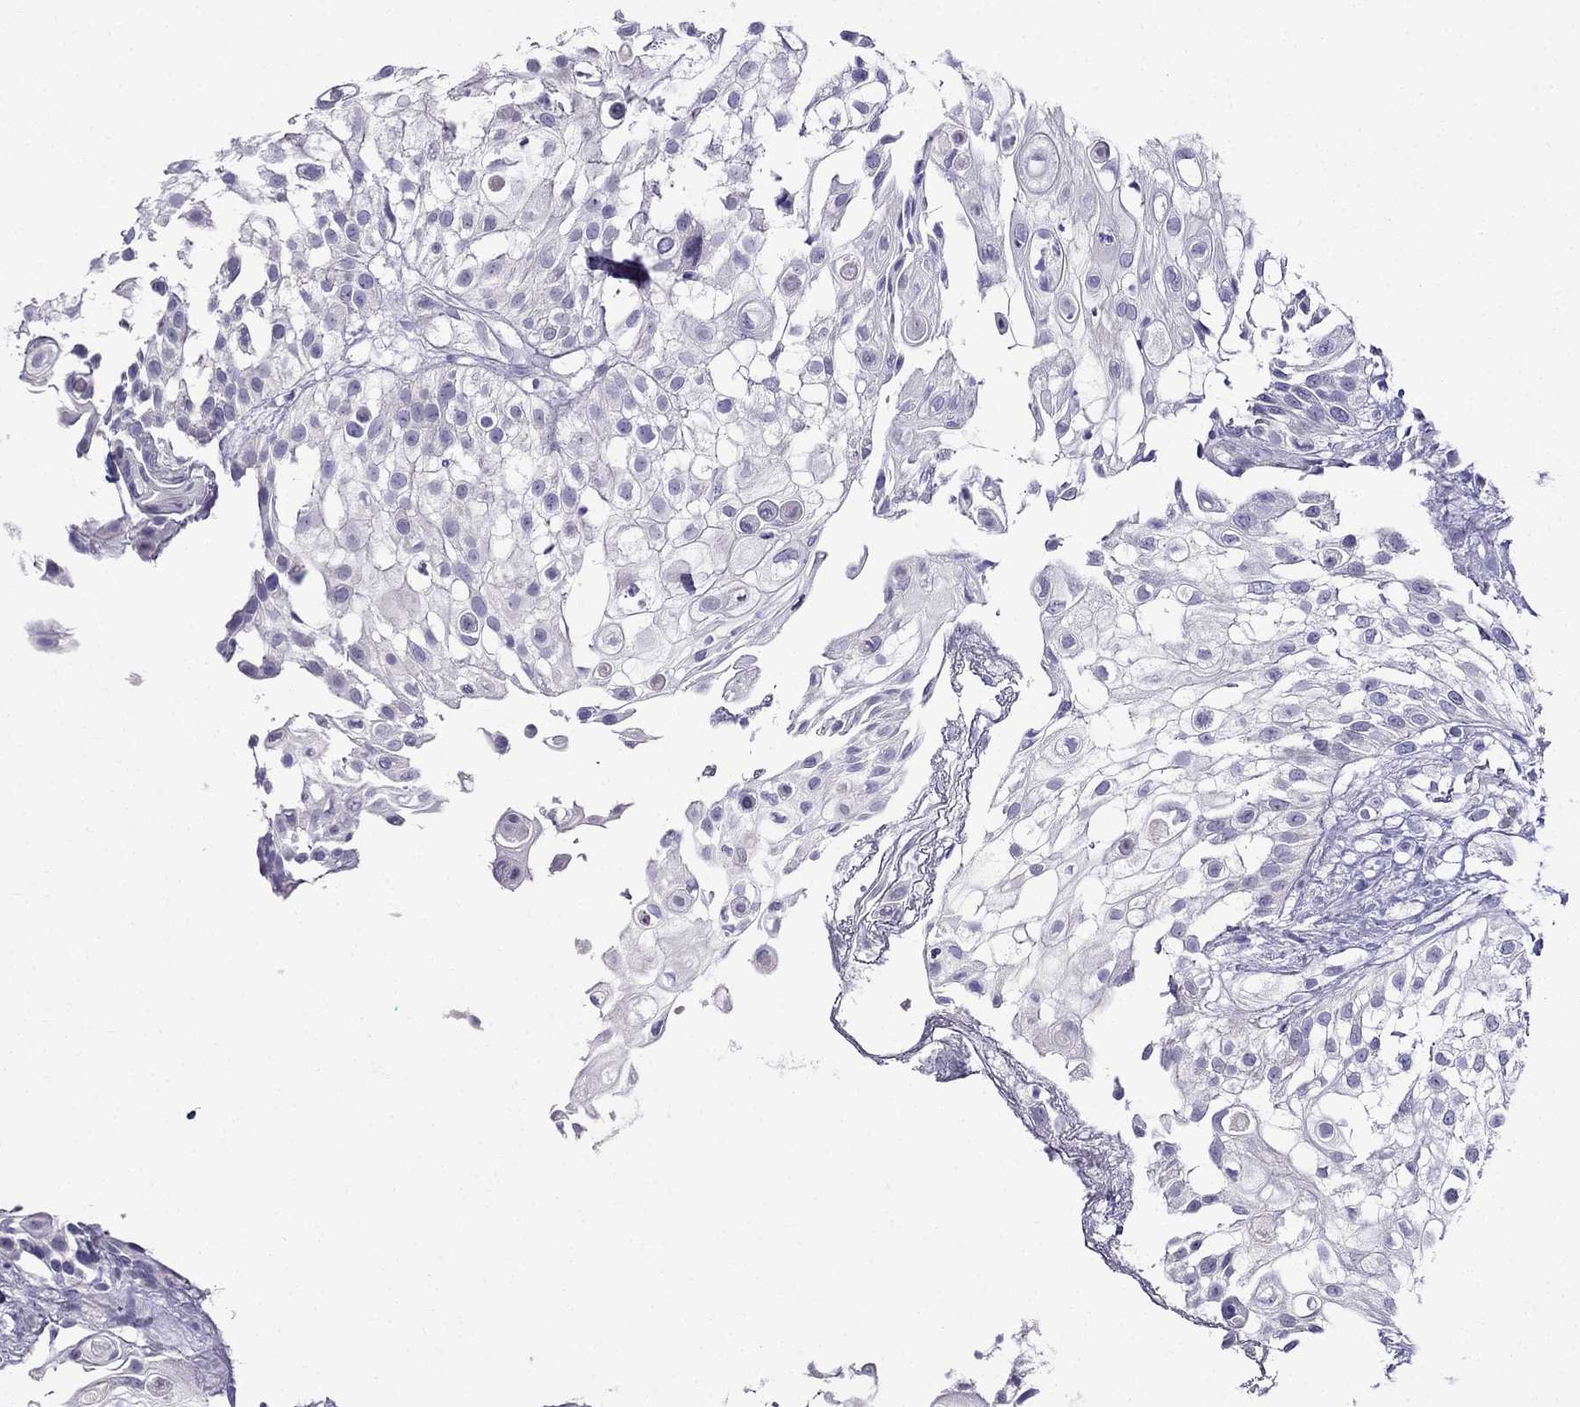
{"staining": {"intensity": "negative", "quantity": "none", "location": "none"}, "tissue": "urothelial cancer", "cell_type": "Tumor cells", "image_type": "cancer", "snomed": [{"axis": "morphology", "description": "Urothelial carcinoma, High grade"}, {"axis": "topography", "description": "Urinary bladder"}], "caption": "Tumor cells show no significant positivity in urothelial carcinoma (high-grade). The staining is performed using DAB brown chromogen with nuclei counter-stained in using hematoxylin.", "gene": "PATE1", "patient": {"sex": "female", "age": 79}}